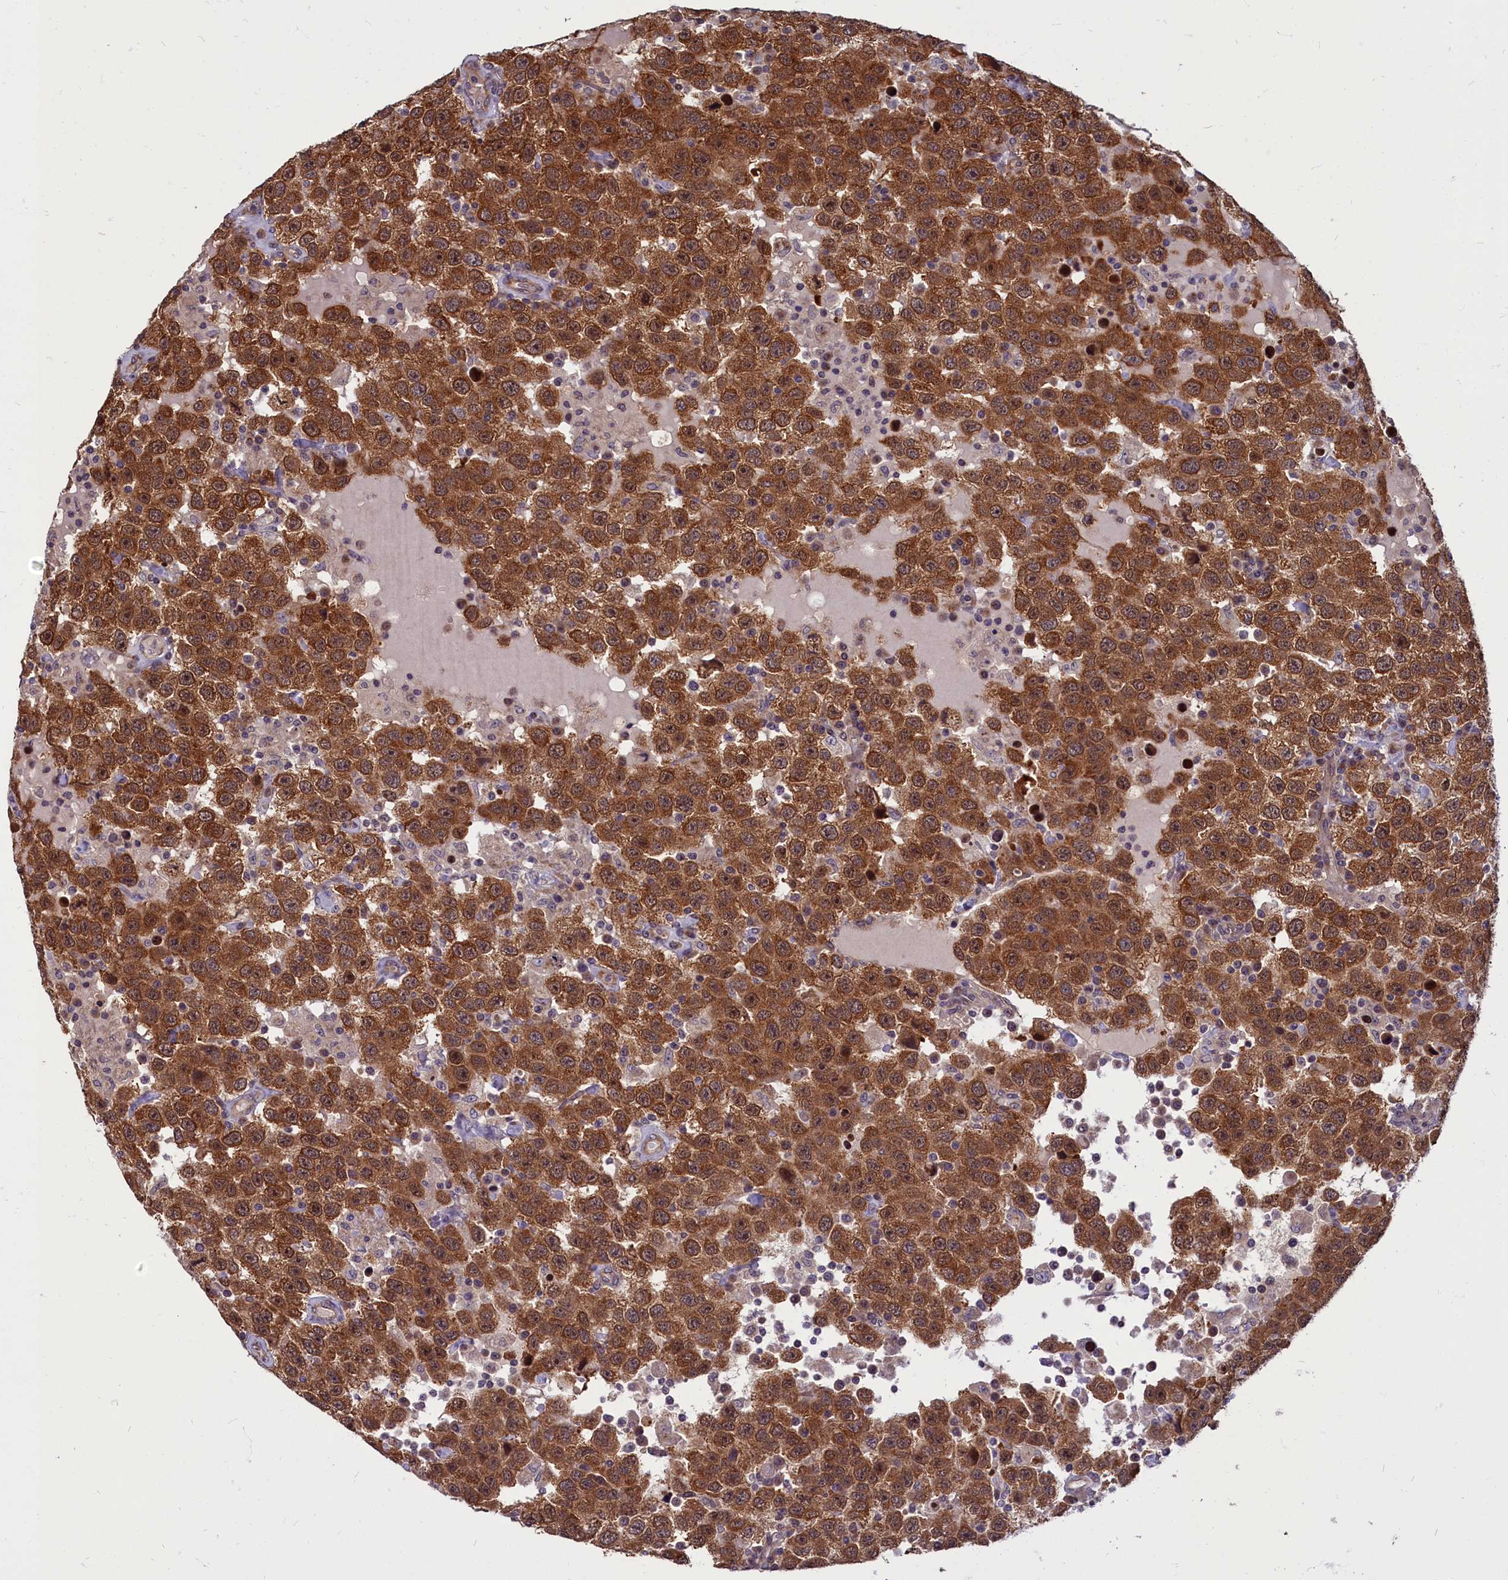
{"staining": {"intensity": "strong", "quantity": ">75%", "location": "cytoplasmic/membranous,nuclear"}, "tissue": "testis cancer", "cell_type": "Tumor cells", "image_type": "cancer", "snomed": [{"axis": "morphology", "description": "Seminoma, NOS"}, {"axis": "topography", "description": "Testis"}], "caption": "A photomicrograph showing strong cytoplasmic/membranous and nuclear expression in approximately >75% of tumor cells in testis seminoma, as visualized by brown immunohistochemical staining.", "gene": "MYCBP", "patient": {"sex": "male", "age": 41}}